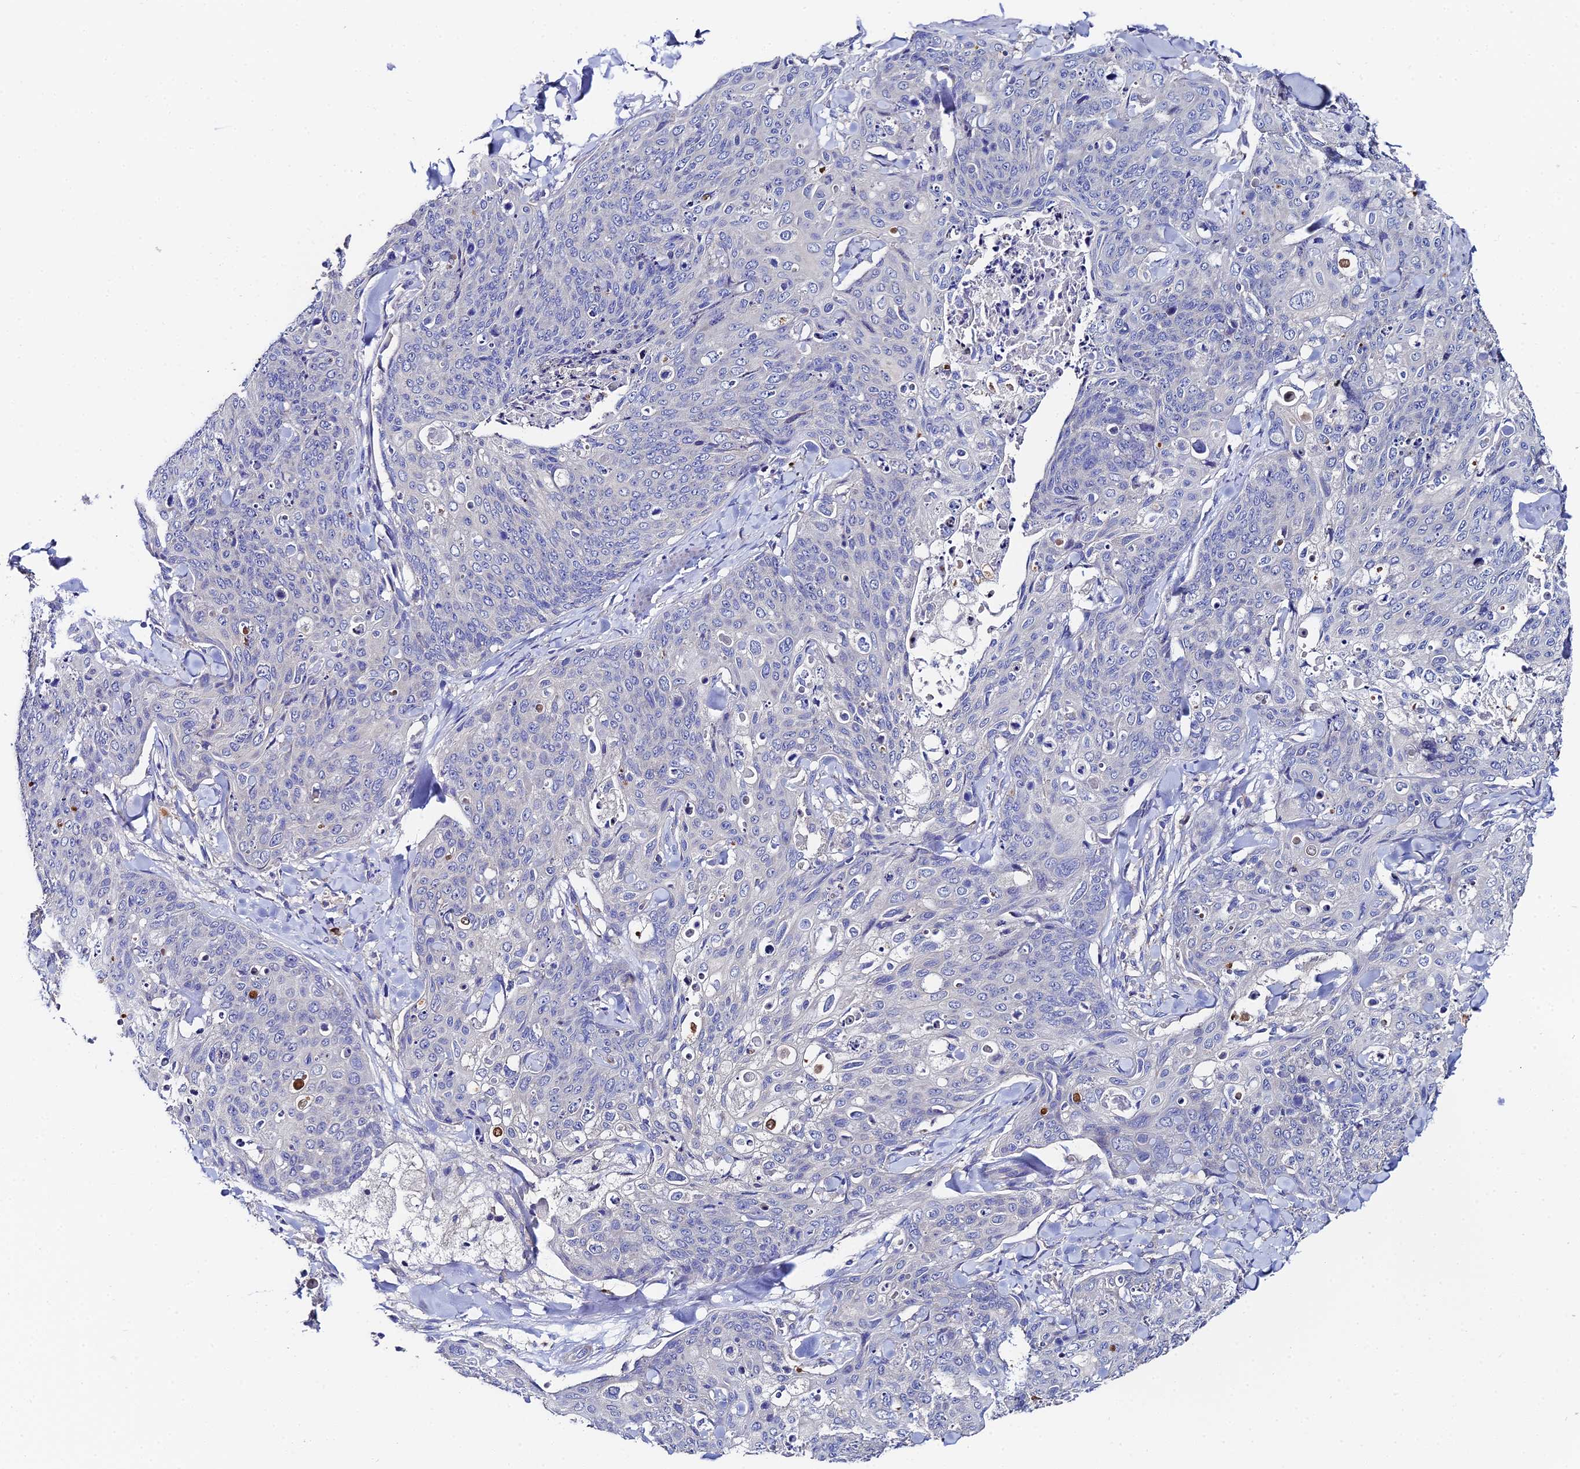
{"staining": {"intensity": "negative", "quantity": "none", "location": "none"}, "tissue": "skin cancer", "cell_type": "Tumor cells", "image_type": "cancer", "snomed": [{"axis": "morphology", "description": "Squamous cell carcinoma, NOS"}, {"axis": "topography", "description": "Skin"}, {"axis": "topography", "description": "Vulva"}], "caption": "Skin cancer (squamous cell carcinoma) was stained to show a protein in brown. There is no significant positivity in tumor cells. Nuclei are stained in blue.", "gene": "UBE2L3", "patient": {"sex": "female", "age": 85}}